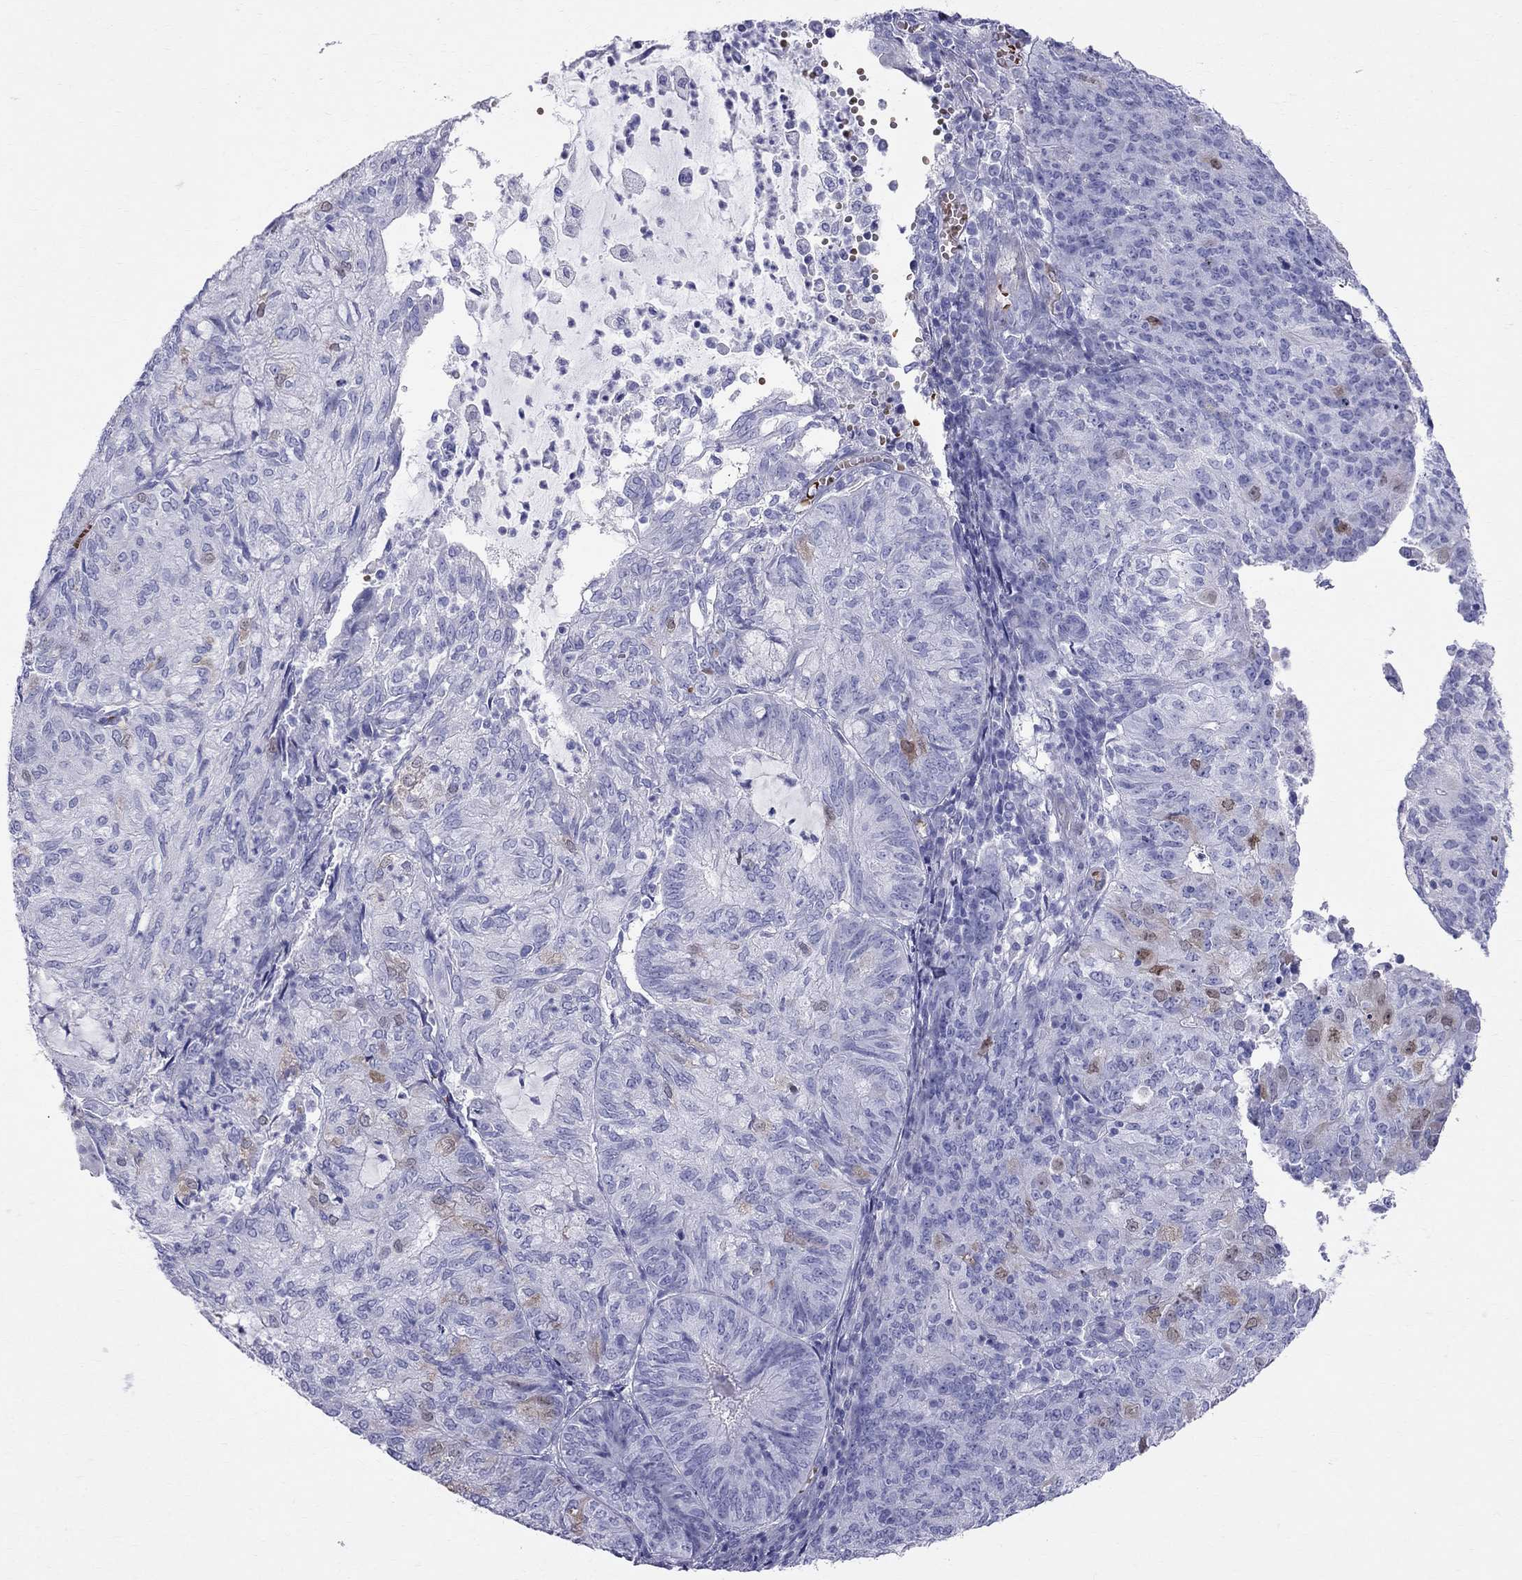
{"staining": {"intensity": "negative", "quantity": "none", "location": "none"}, "tissue": "endometrial cancer", "cell_type": "Tumor cells", "image_type": "cancer", "snomed": [{"axis": "morphology", "description": "Adenocarcinoma, NOS"}, {"axis": "topography", "description": "Endometrium"}], "caption": "This is a image of IHC staining of endometrial cancer (adenocarcinoma), which shows no expression in tumor cells.", "gene": "DNAAF6", "patient": {"sex": "female", "age": 82}}